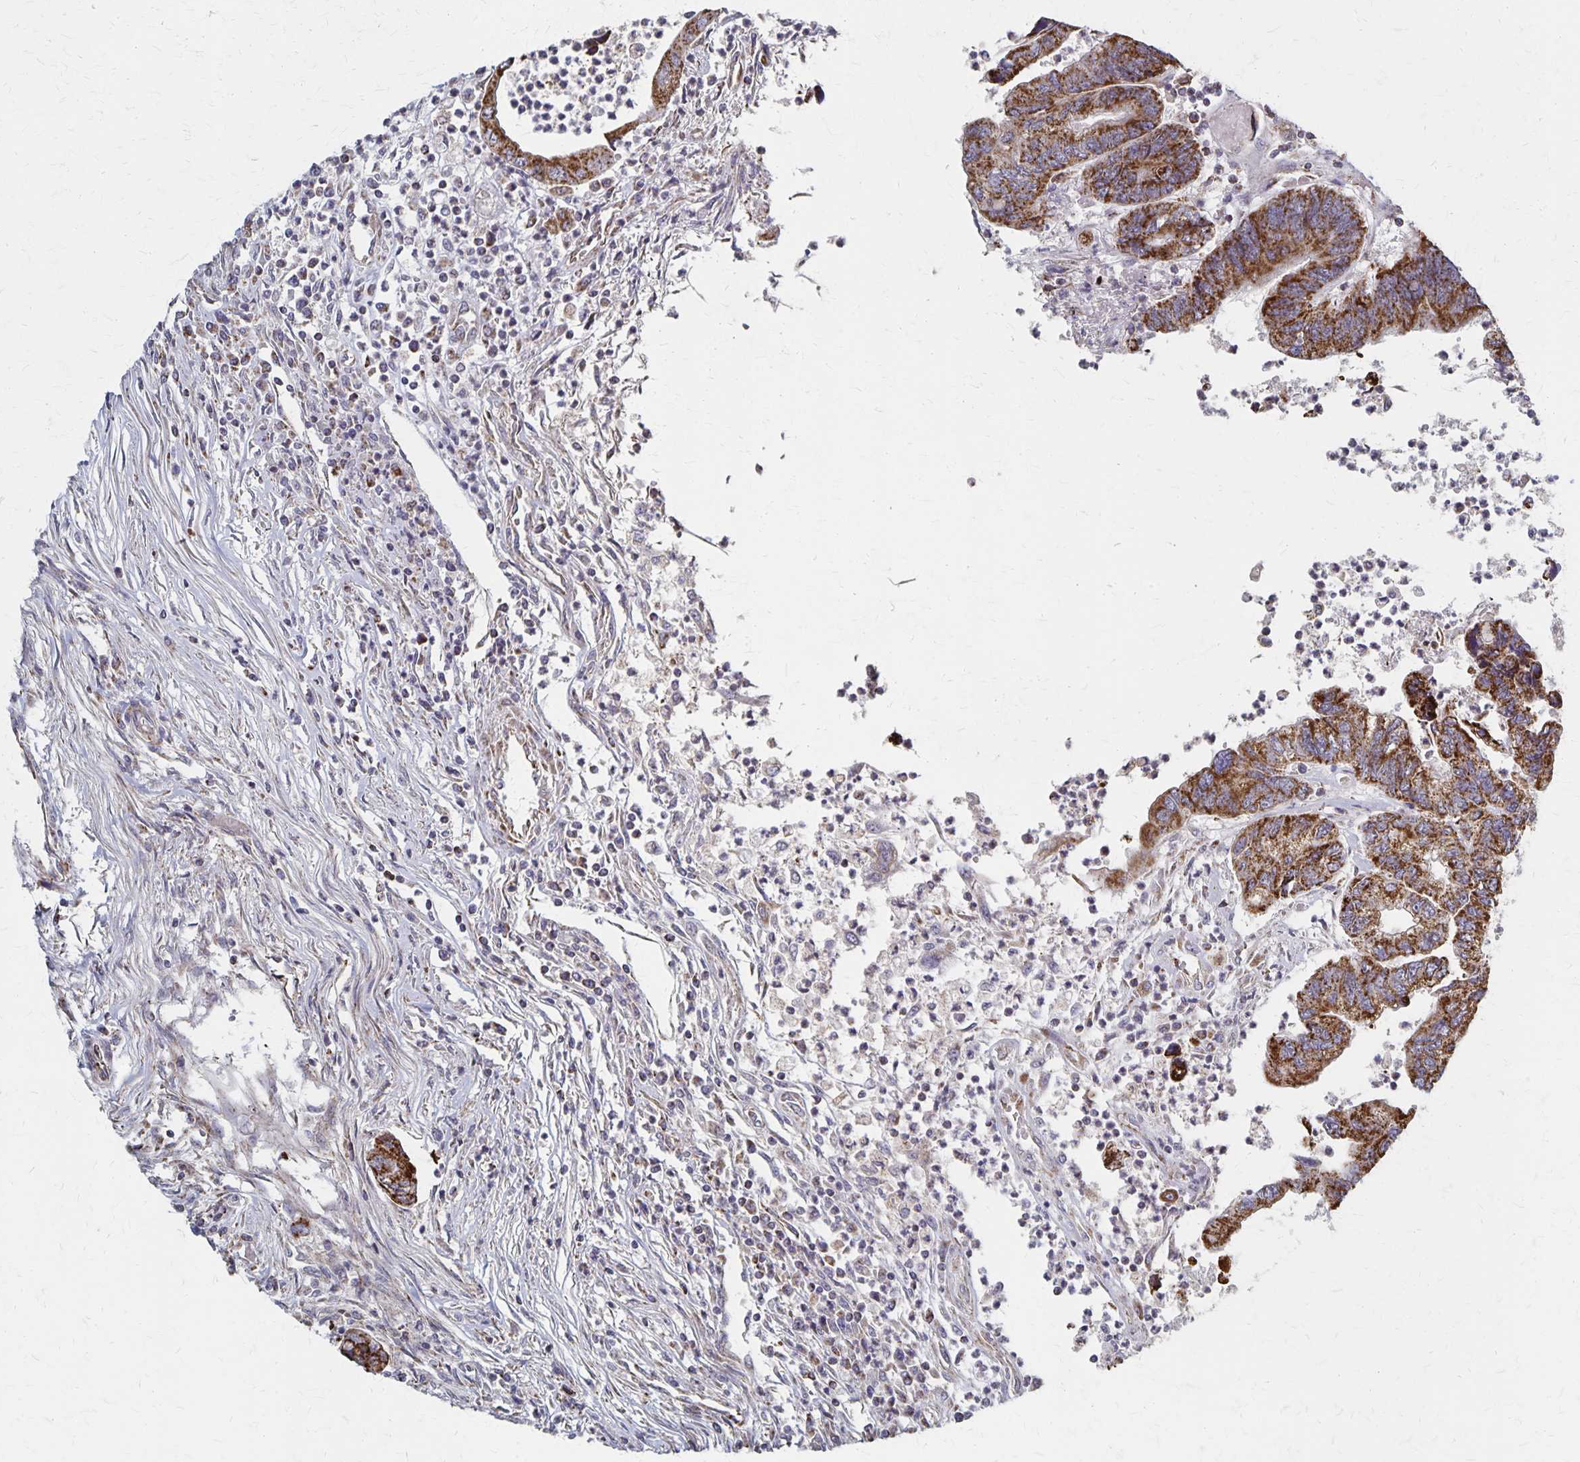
{"staining": {"intensity": "strong", "quantity": ">75%", "location": "cytoplasmic/membranous"}, "tissue": "colorectal cancer", "cell_type": "Tumor cells", "image_type": "cancer", "snomed": [{"axis": "morphology", "description": "Adenocarcinoma, NOS"}, {"axis": "topography", "description": "Colon"}], "caption": "Adenocarcinoma (colorectal) tissue reveals strong cytoplasmic/membranous positivity in approximately >75% of tumor cells, visualized by immunohistochemistry.", "gene": "DYRK4", "patient": {"sex": "female", "age": 67}}